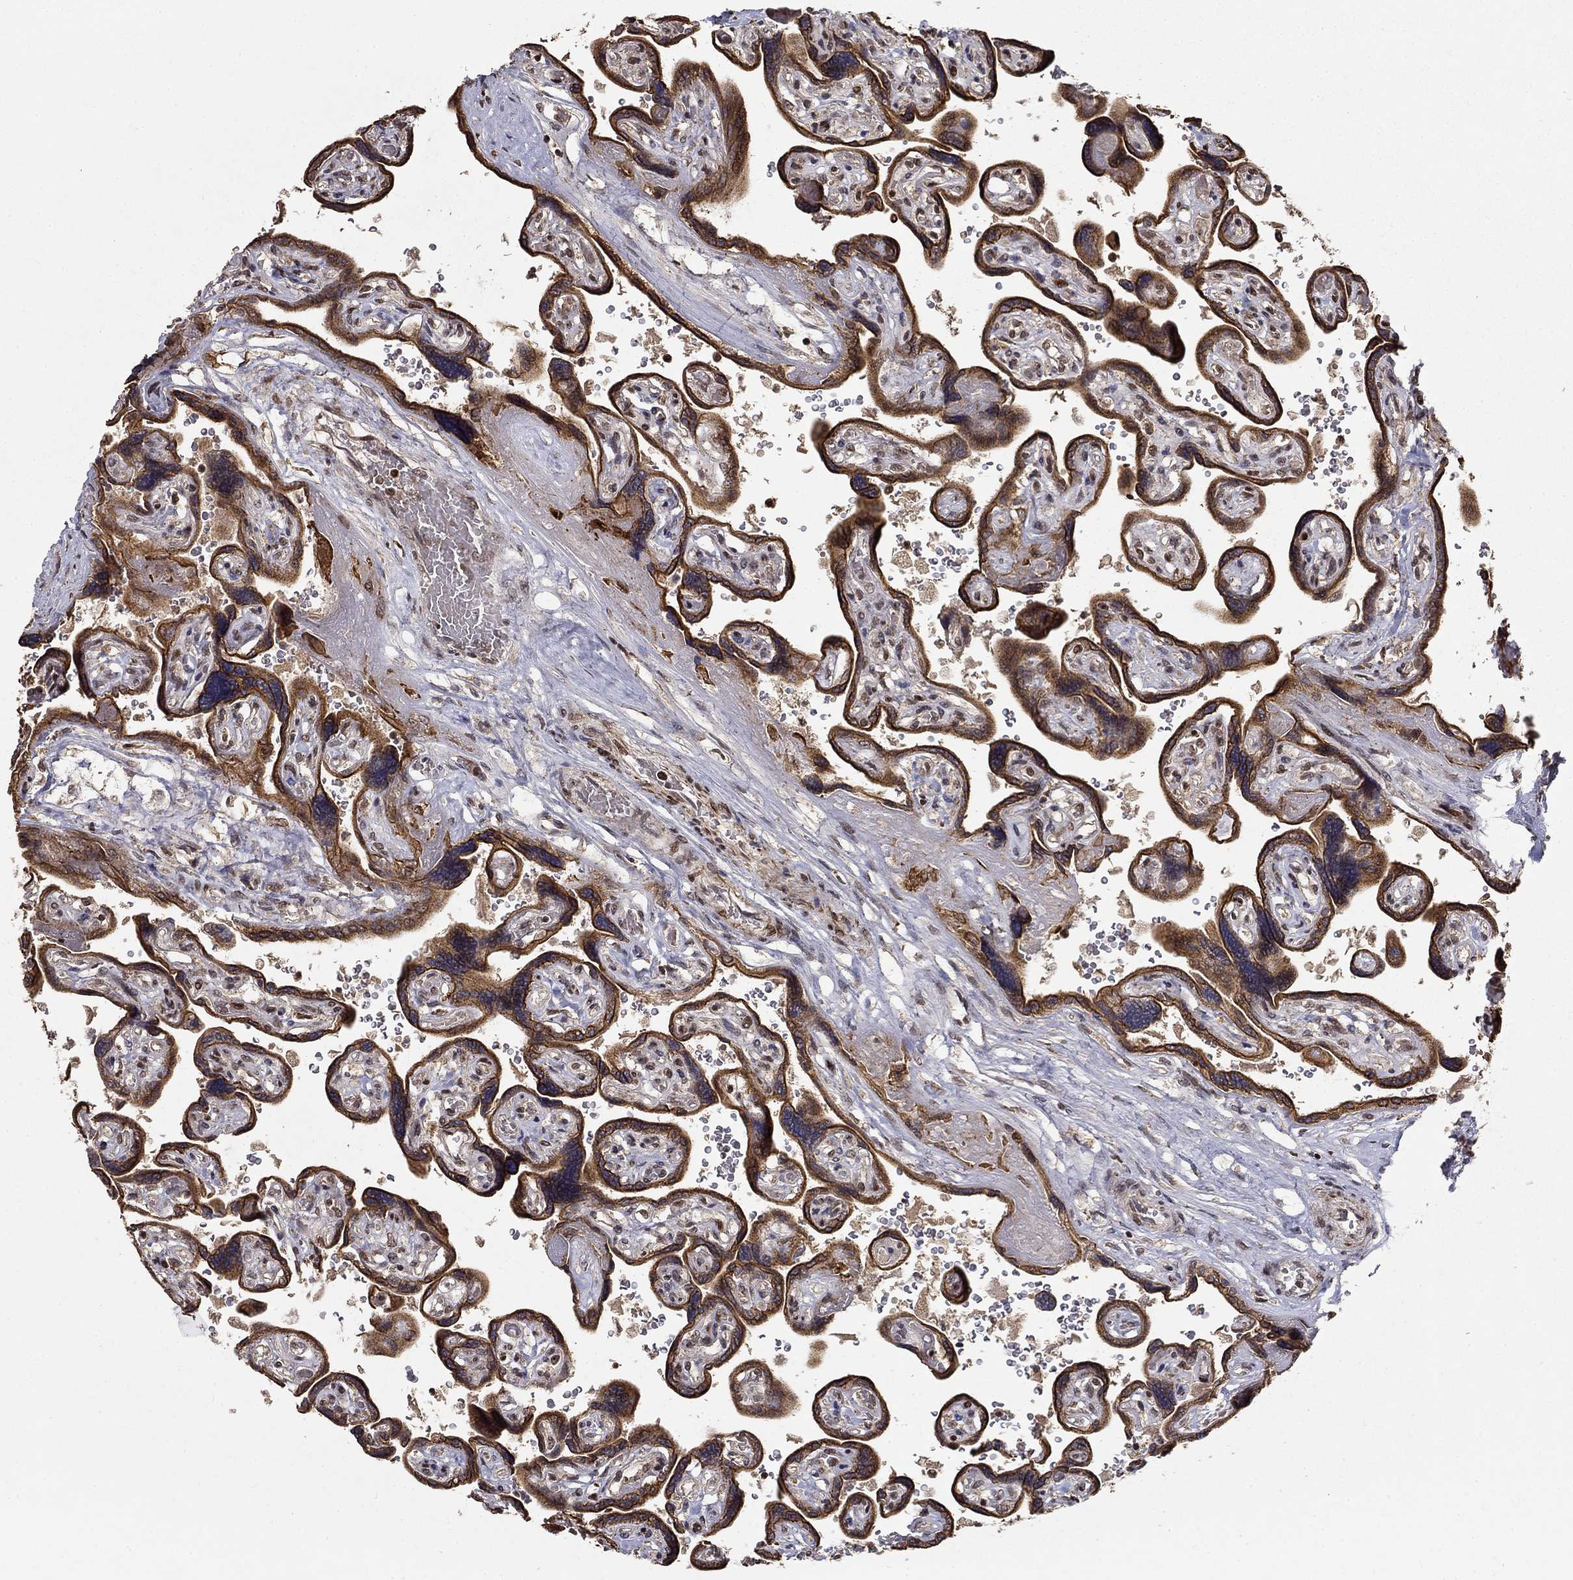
{"staining": {"intensity": "strong", "quantity": "25%-75%", "location": "nuclear"}, "tissue": "placenta", "cell_type": "Decidual cells", "image_type": "normal", "snomed": [{"axis": "morphology", "description": "Normal tissue, NOS"}, {"axis": "topography", "description": "Placenta"}], "caption": "This image reveals IHC staining of unremarkable human placenta, with high strong nuclear staining in about 25%-75% of decidual cells.", "gene": "CDCA7L", "patient": {"sex": "female", "age": 32}}